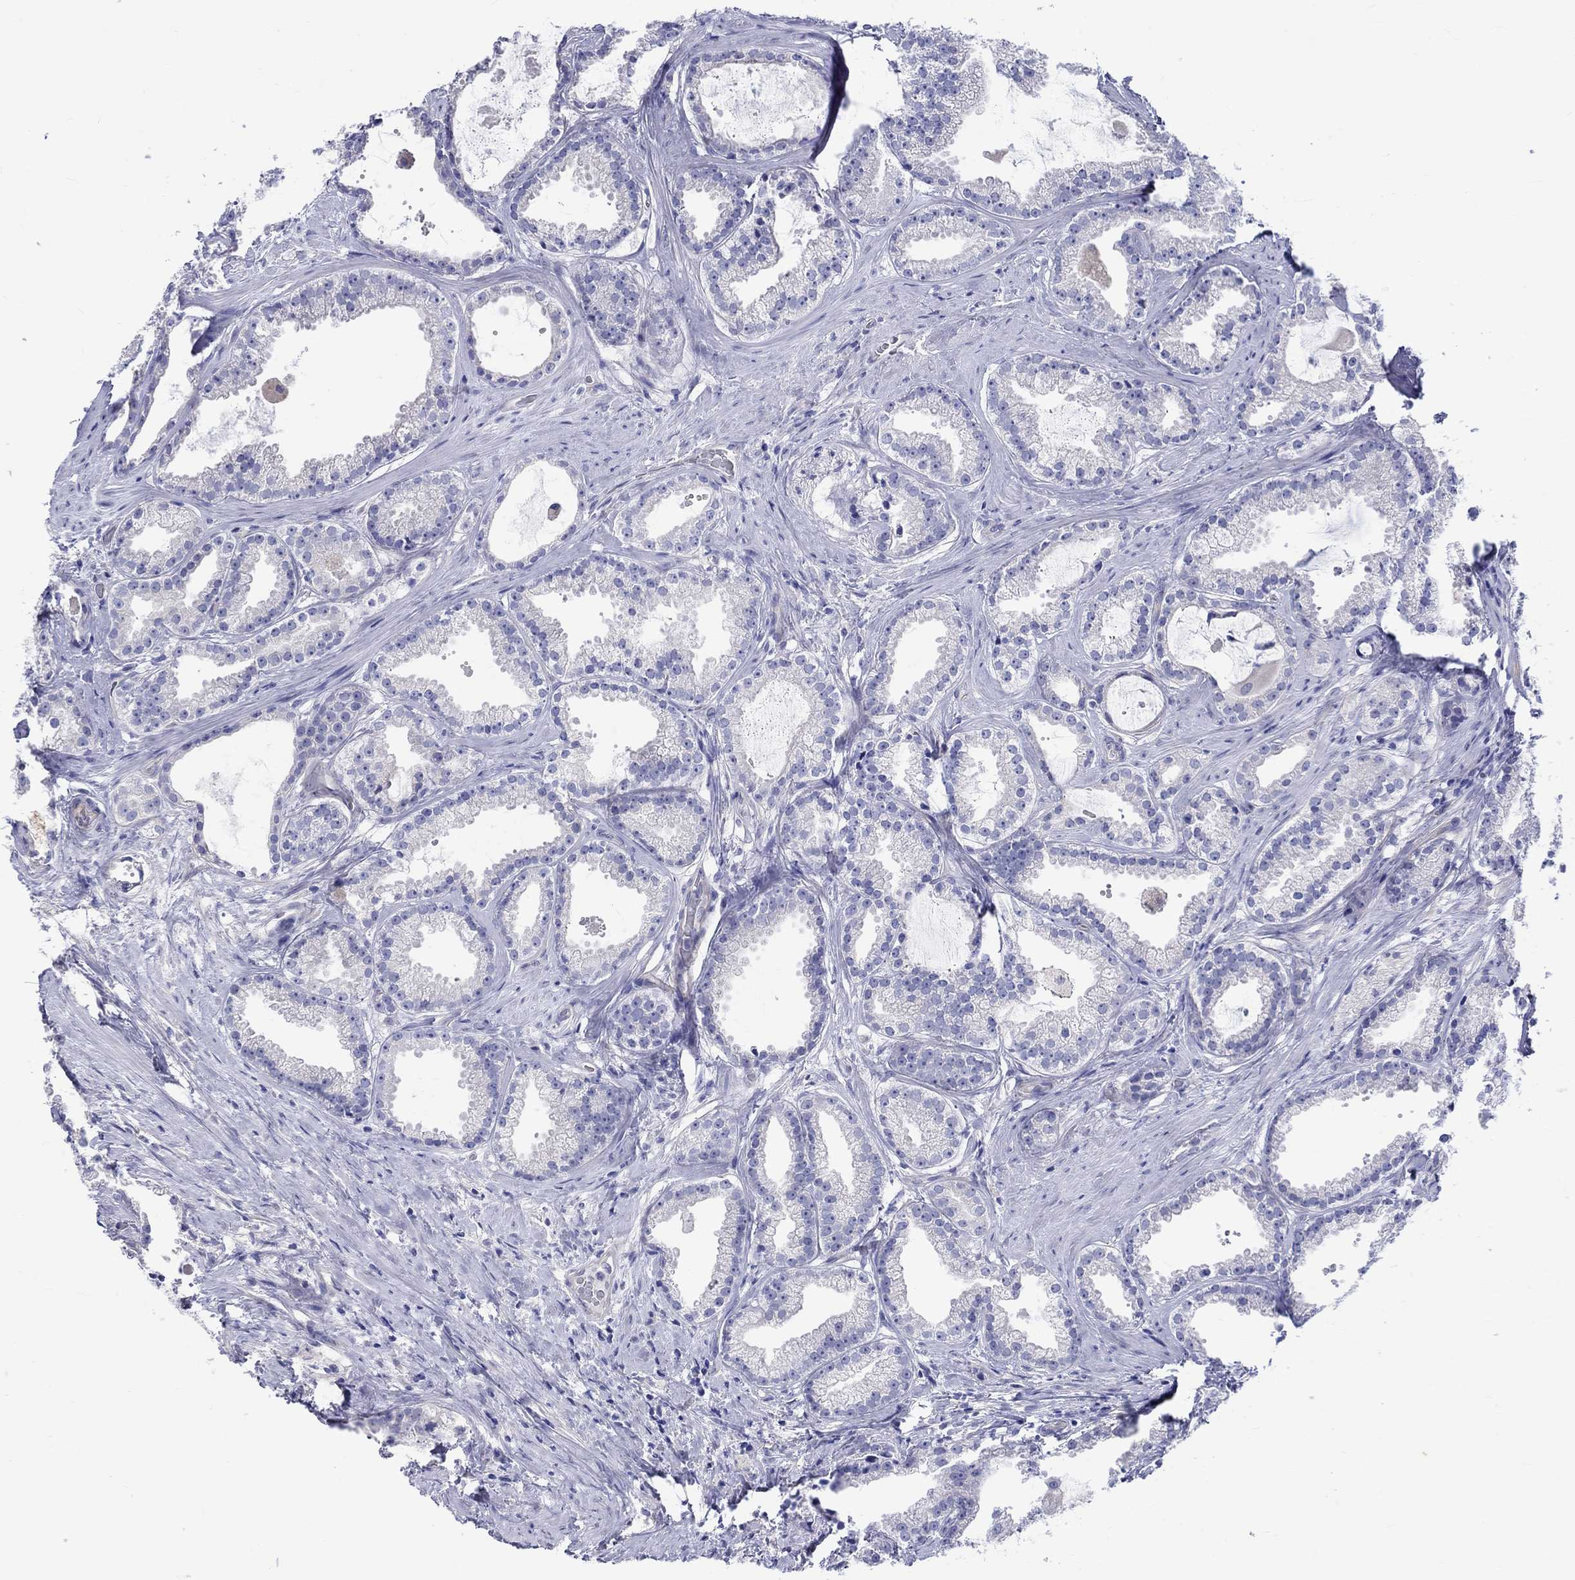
{"staining": {"intensity": "negative", "quantity": "none", "location": "none"}, "tissue": "prostate cancer", "cell_type": "Tumor cells", "image_type": "cancer", "snomed": [{"axis": "morphology", "description": "Adenocarcinoma, NOS"}, {"axis": "morphology", "description": "Adenocarcinoma, High grade"}, {"axis": "topography", "description": "Prostate"}], "caption": "An image of human prostate cancer is negative for staining in tumor cells.", "gene": "SH2D7", "patient": {"sex": "male", "age": 64}}